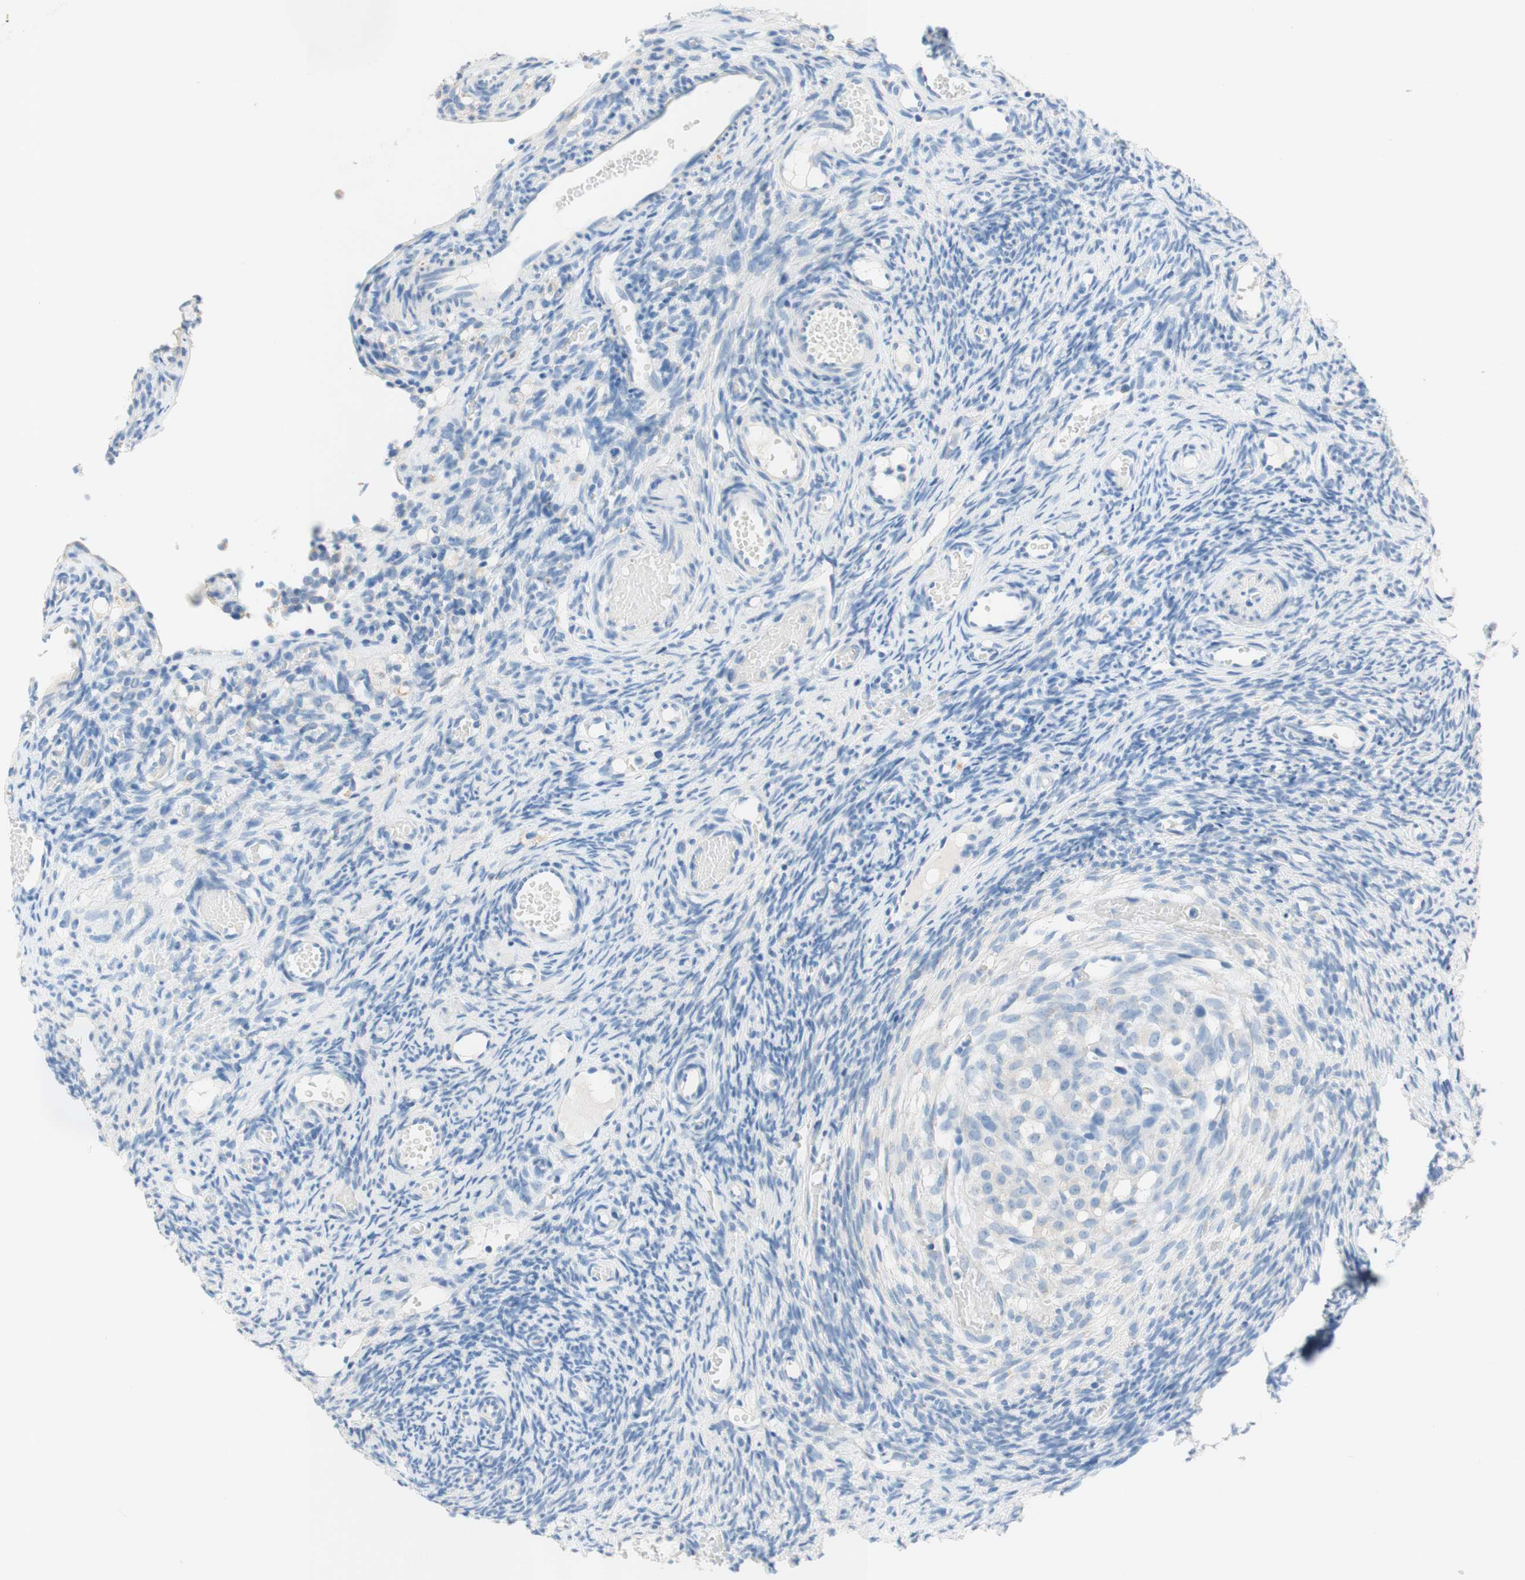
{"staining": {"intensity": "negative", "quantity": "none", "location": "none"}, "tissue": "ovary", "cell_type": "Ovarian stroma cells", "image_type": "normal", "snomed": [{"axis": "morphology", "description": "Normal tissue, NOS"}, {"axis": "topography", "description": "Ovary"}], "caption": "There is no significant expression in ovarian stroma cells of ovary. Nuclei are stained in blue.", "gene": "POLR2J3", "patient": {"sex": "female", "age": 35}}